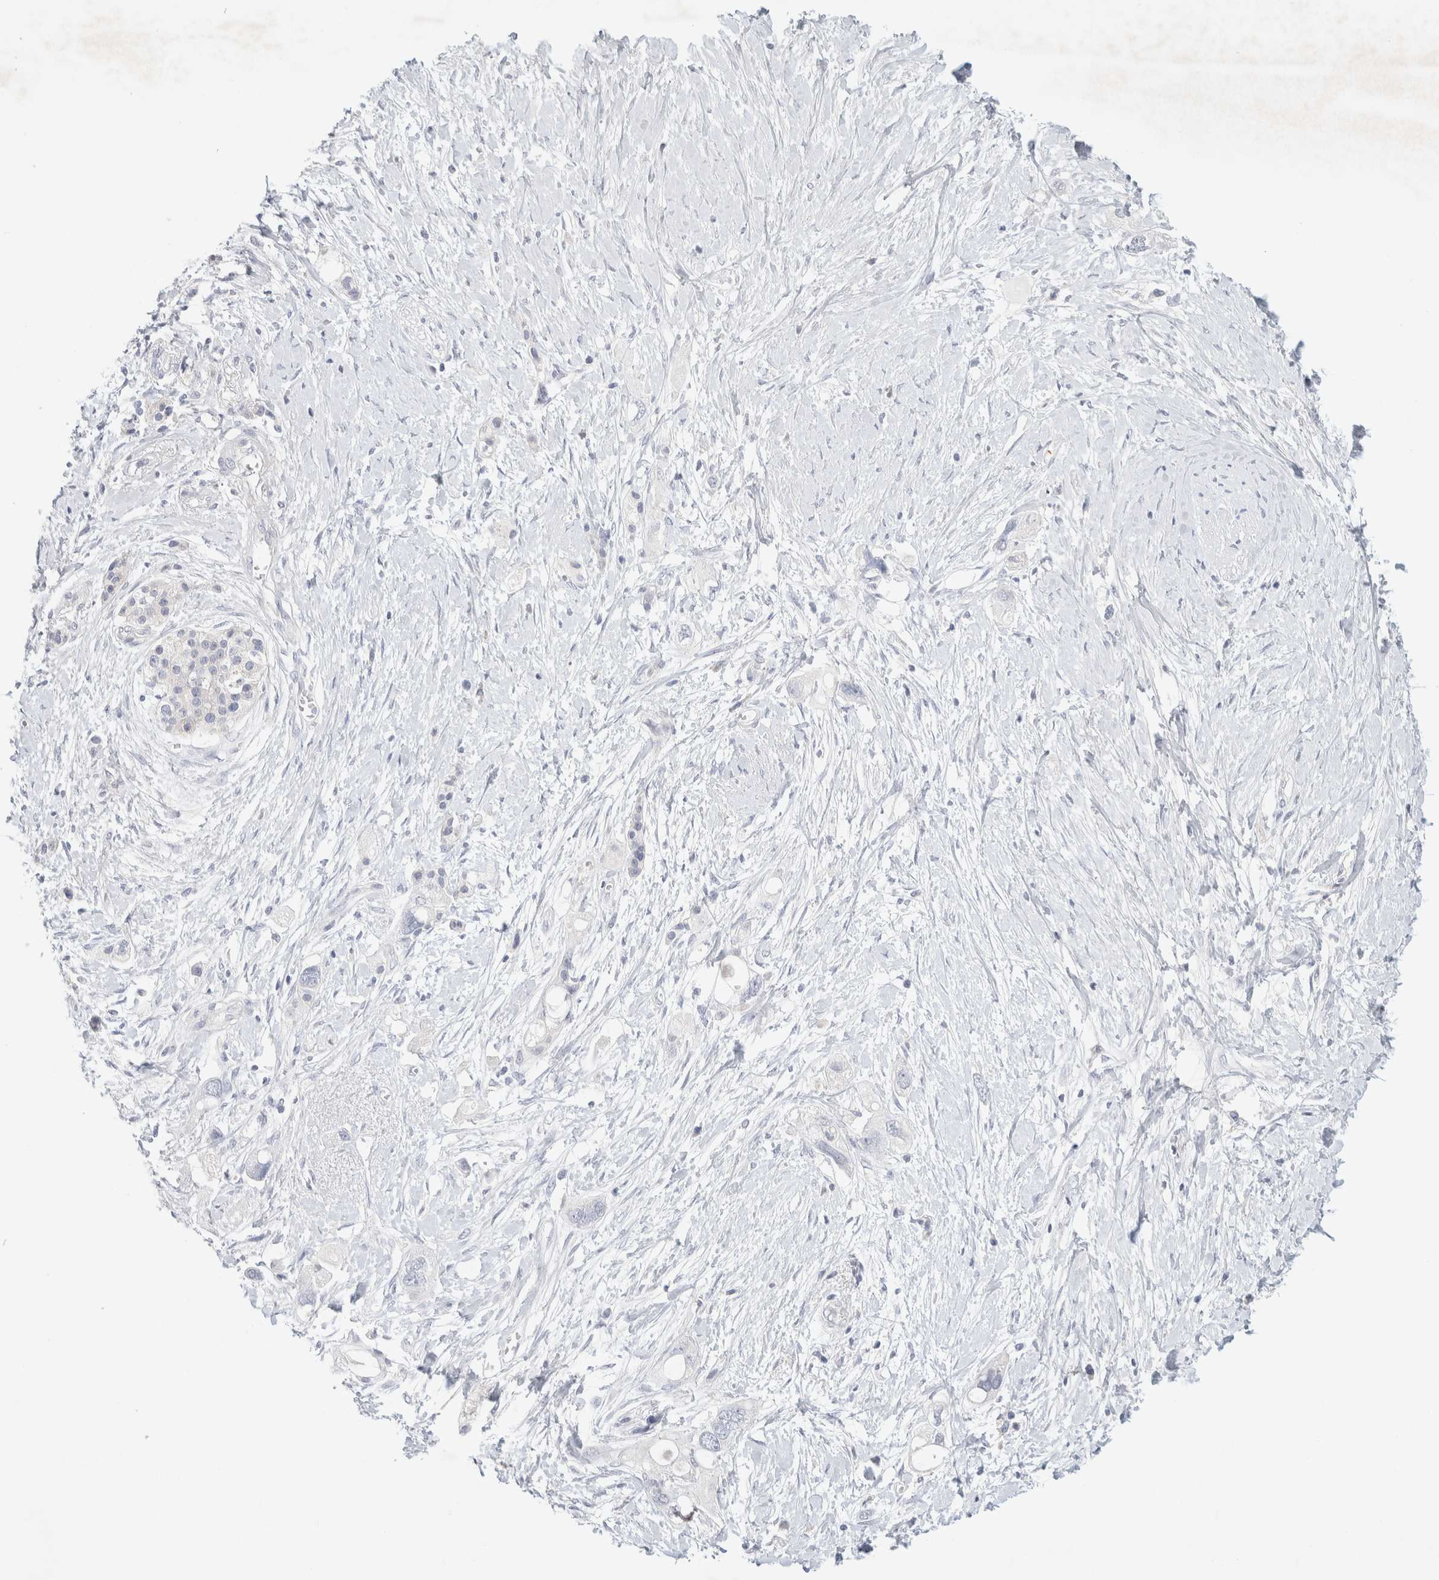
{"staining": {"intensity": "negative", "quantity": "none", "location": "none"}, "tissue": "pancreatic cancer", "cell_type": "Tumor cells", "image_type": "cancer", "snomed": [{"axis": "morphology", "description": "Adenocarcinoma, NOS"}, {"axis": "topography", "description": "Pancreas"}], "caption": "A micrograph of human pancreatic adenocarcinoma is negative for staining in tumor cells. Brightfield microscopy of immunohistochemistry stained with DAB (brown) and hematoxylin (blue), captured at high magnification.", "gene": "MPP2", "patient": {"sex": "female", "age": 56}}